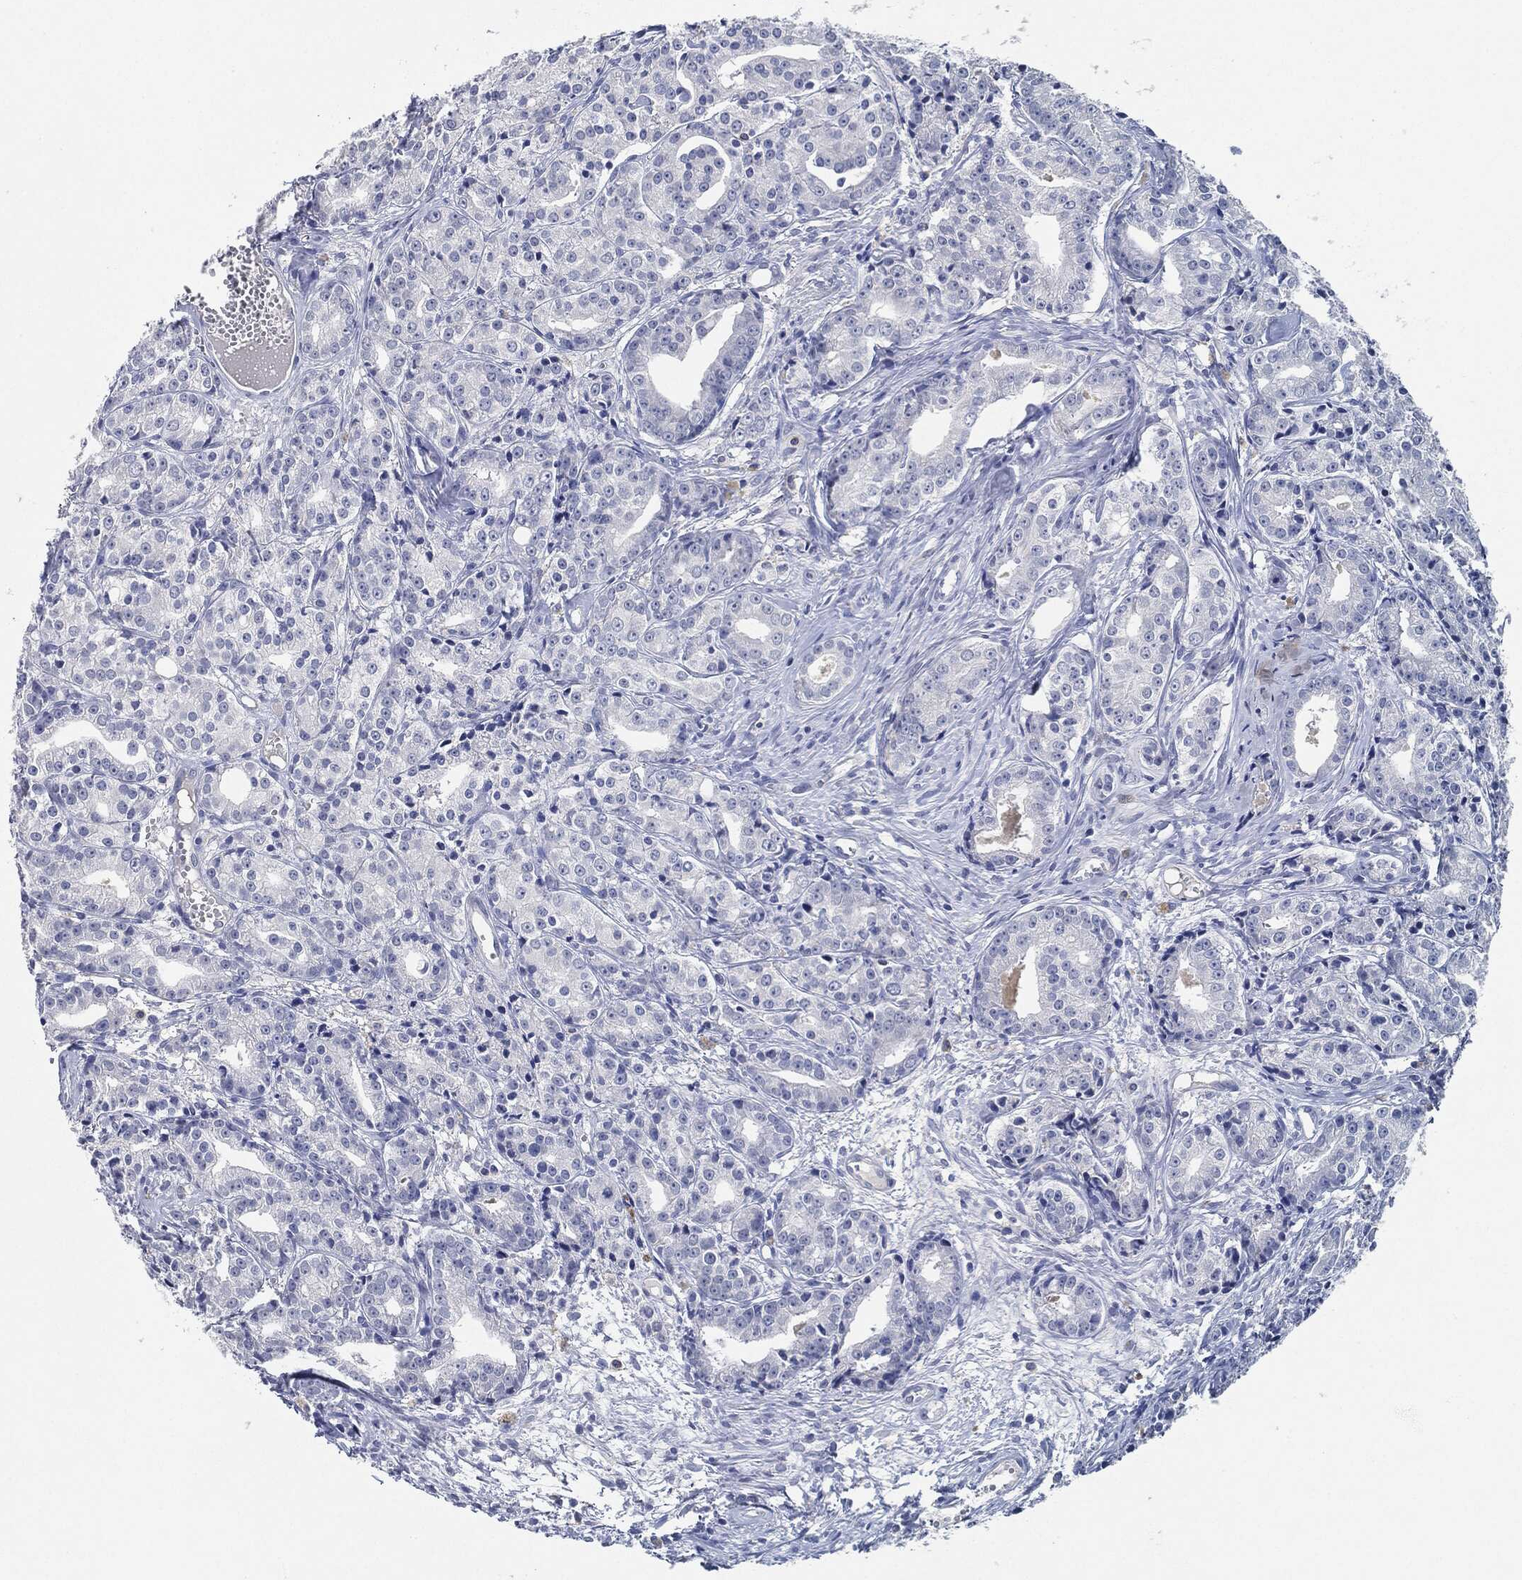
{"staining": {"intensity": "negative", "quantity": "none", "location": "none"}, "tissue": "prostate cancer", "cell_type": "Tumor cells", "image_type": "cancer", "snomed": [{"axis": "morphology", "description": "Adenocarcinoma, Medium grade"}, {"axis": "topography", "description": "Prostate"}], "caption": "Immunohistochemistry micrograph of human prostate adenocarcinoma (medium-grade) stained for a protein (brown), which demonstrates no positivity in tumor cells.", "gene": "NTRK1", "patient": {"sex": "male", "age": 74}}